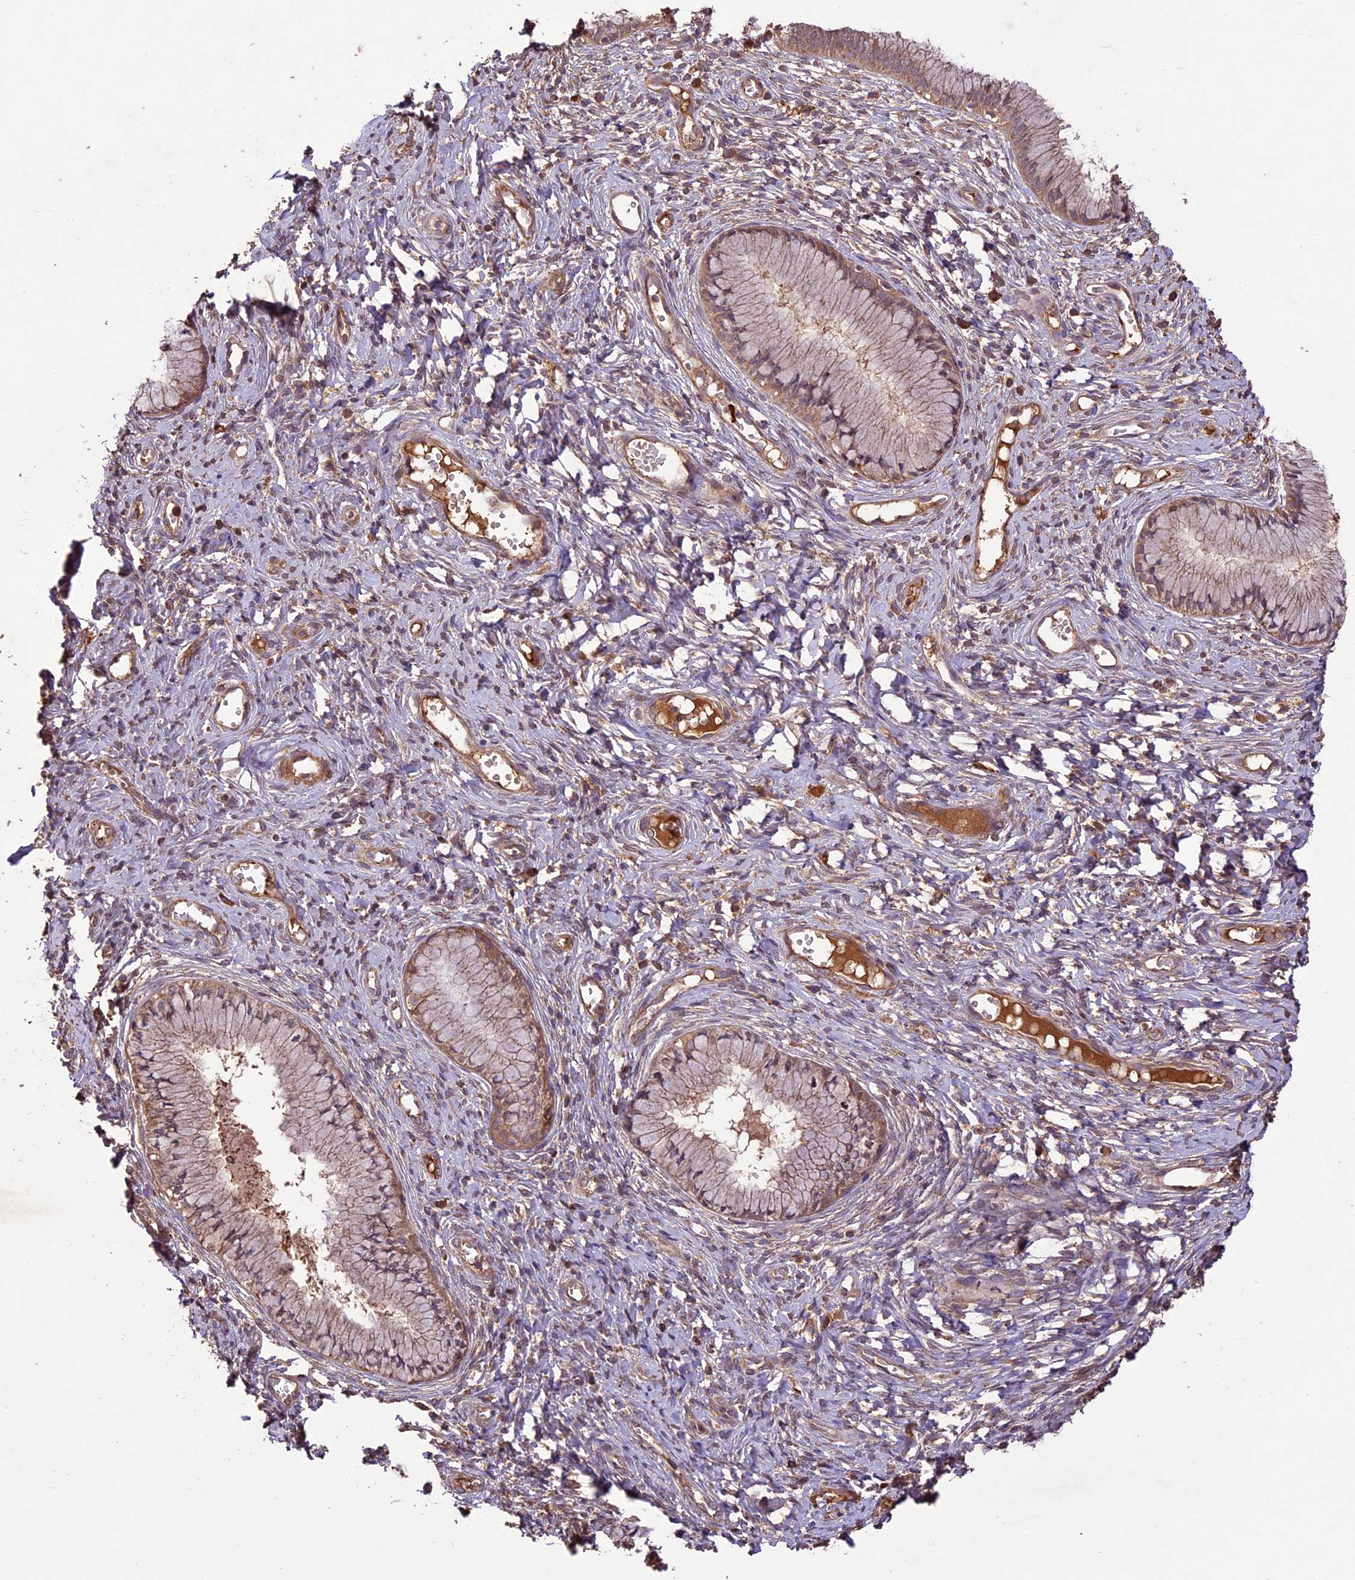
{"staining": {"intensity": "weak", "quantity": ">75%", "location": "cytoplasmic/membranous"}, "tissue": "cervix", "cell_type": "Glandular cells", "image_type": "normal", "snomed": [{"axis": "morphology", "description": "Normal tissue, NOS"}, {"axis": "topography", "description": "Cervix"}], "caption": "Immunohistochemistry histopathology image of unremarkable cervix: cervix stained using immunohistochemistry reveals low levels of weak protein expression localized specifically in the cytoplasmic/membranous of glandular cells, appearing as a cytoplasmic/membranous brown color.", "gene": "CRLF1", "patient": {"sex": "female", "age": 42}}